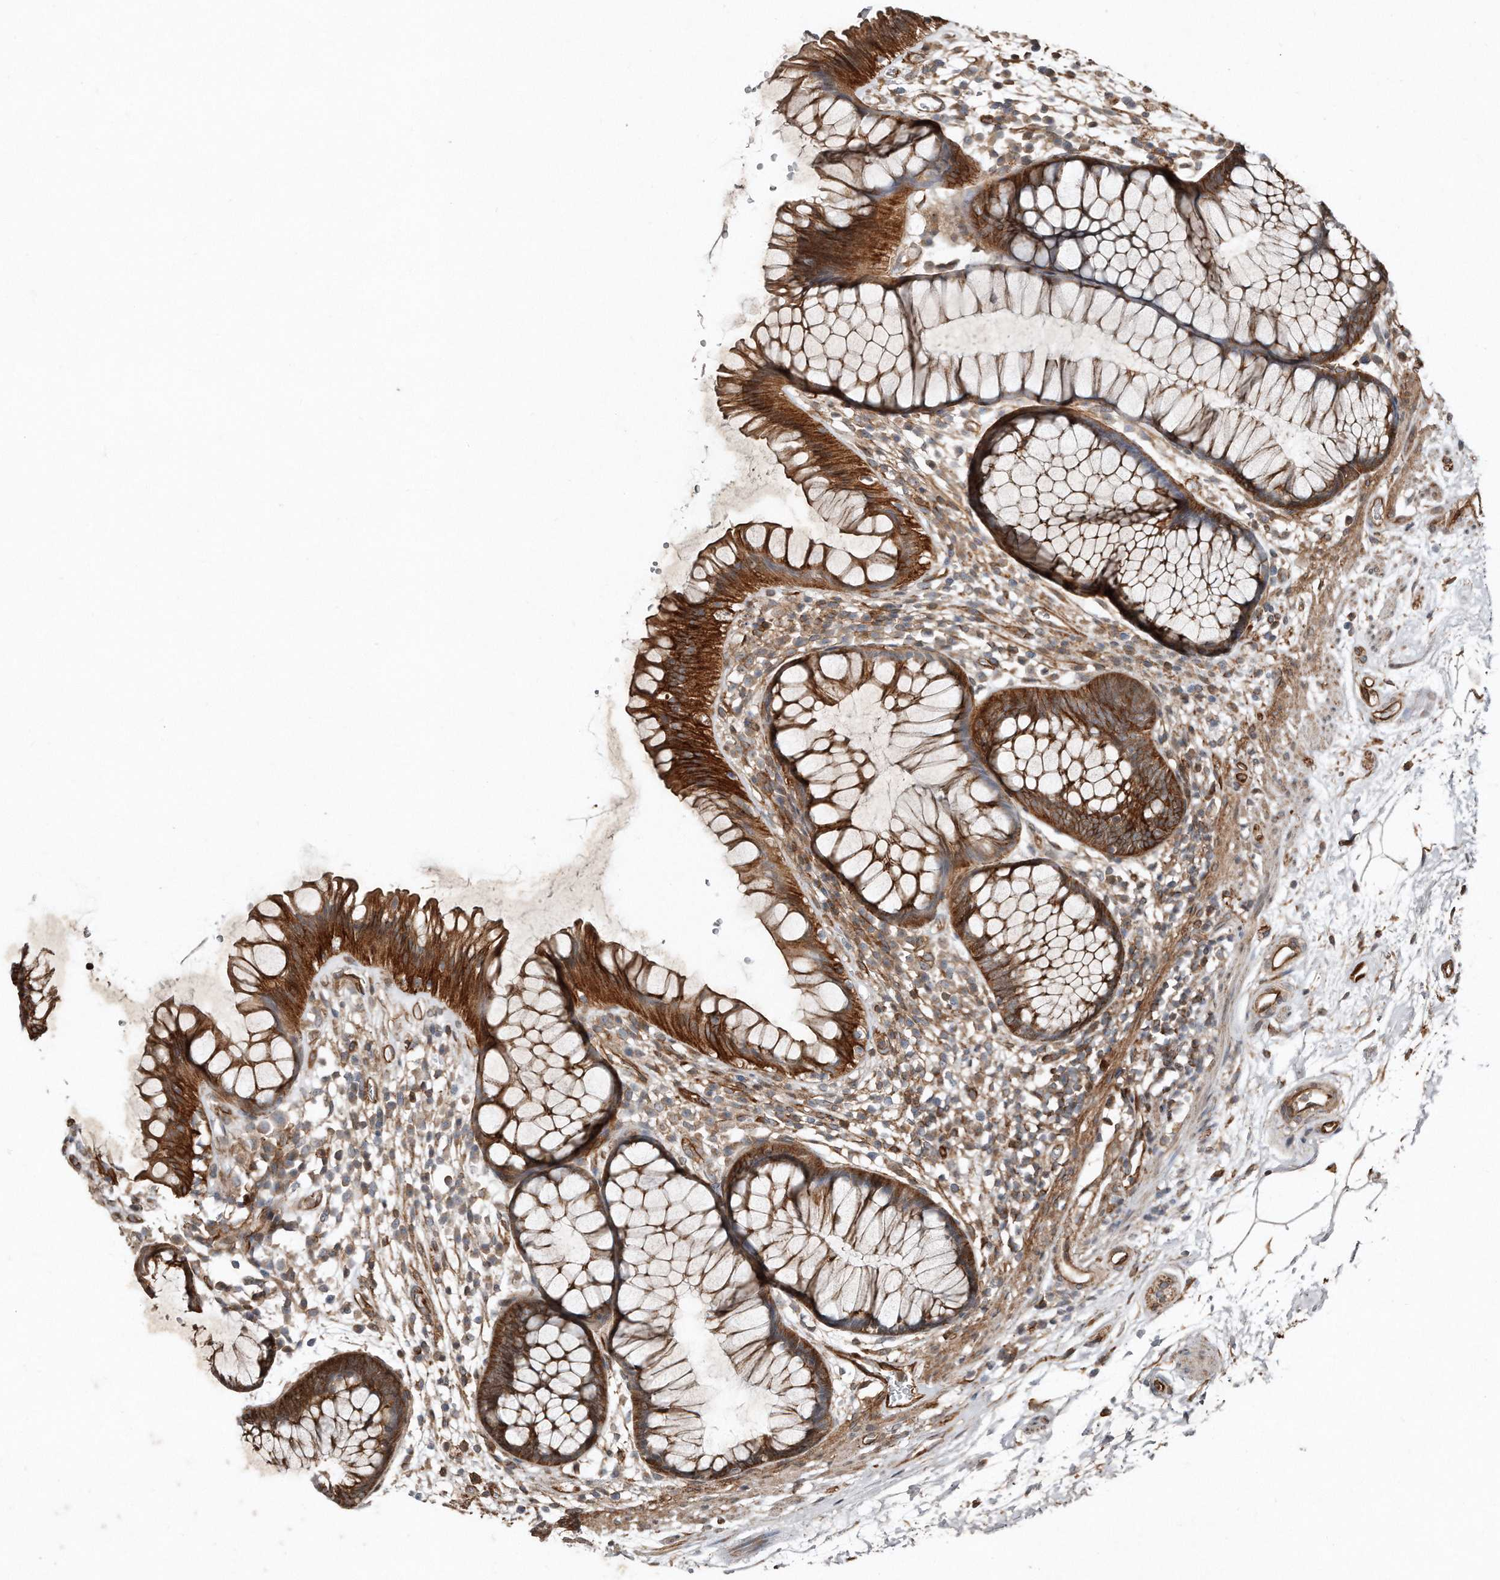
{"staining": {"intensity": "strong", "quantity": ">75%", "location": "cytoplasmic/membranous"}, "tissue": "rectum", "cell_type": "Glandular cells", "image_type": "normal", "snomed": [{"axis": "morphology", "description": "Normal tissue, NOS"}, {"axis": "topography", "description": "Rectum"}], "caption": "Immunohistochemical staining of normal rectum exhibits >75% levels of strong cytoplasmic/membranous protein staining in approximately >75% of glandular cells.", "gene": "SNAP47", "patient": {"sex": "male", "age": 51}}